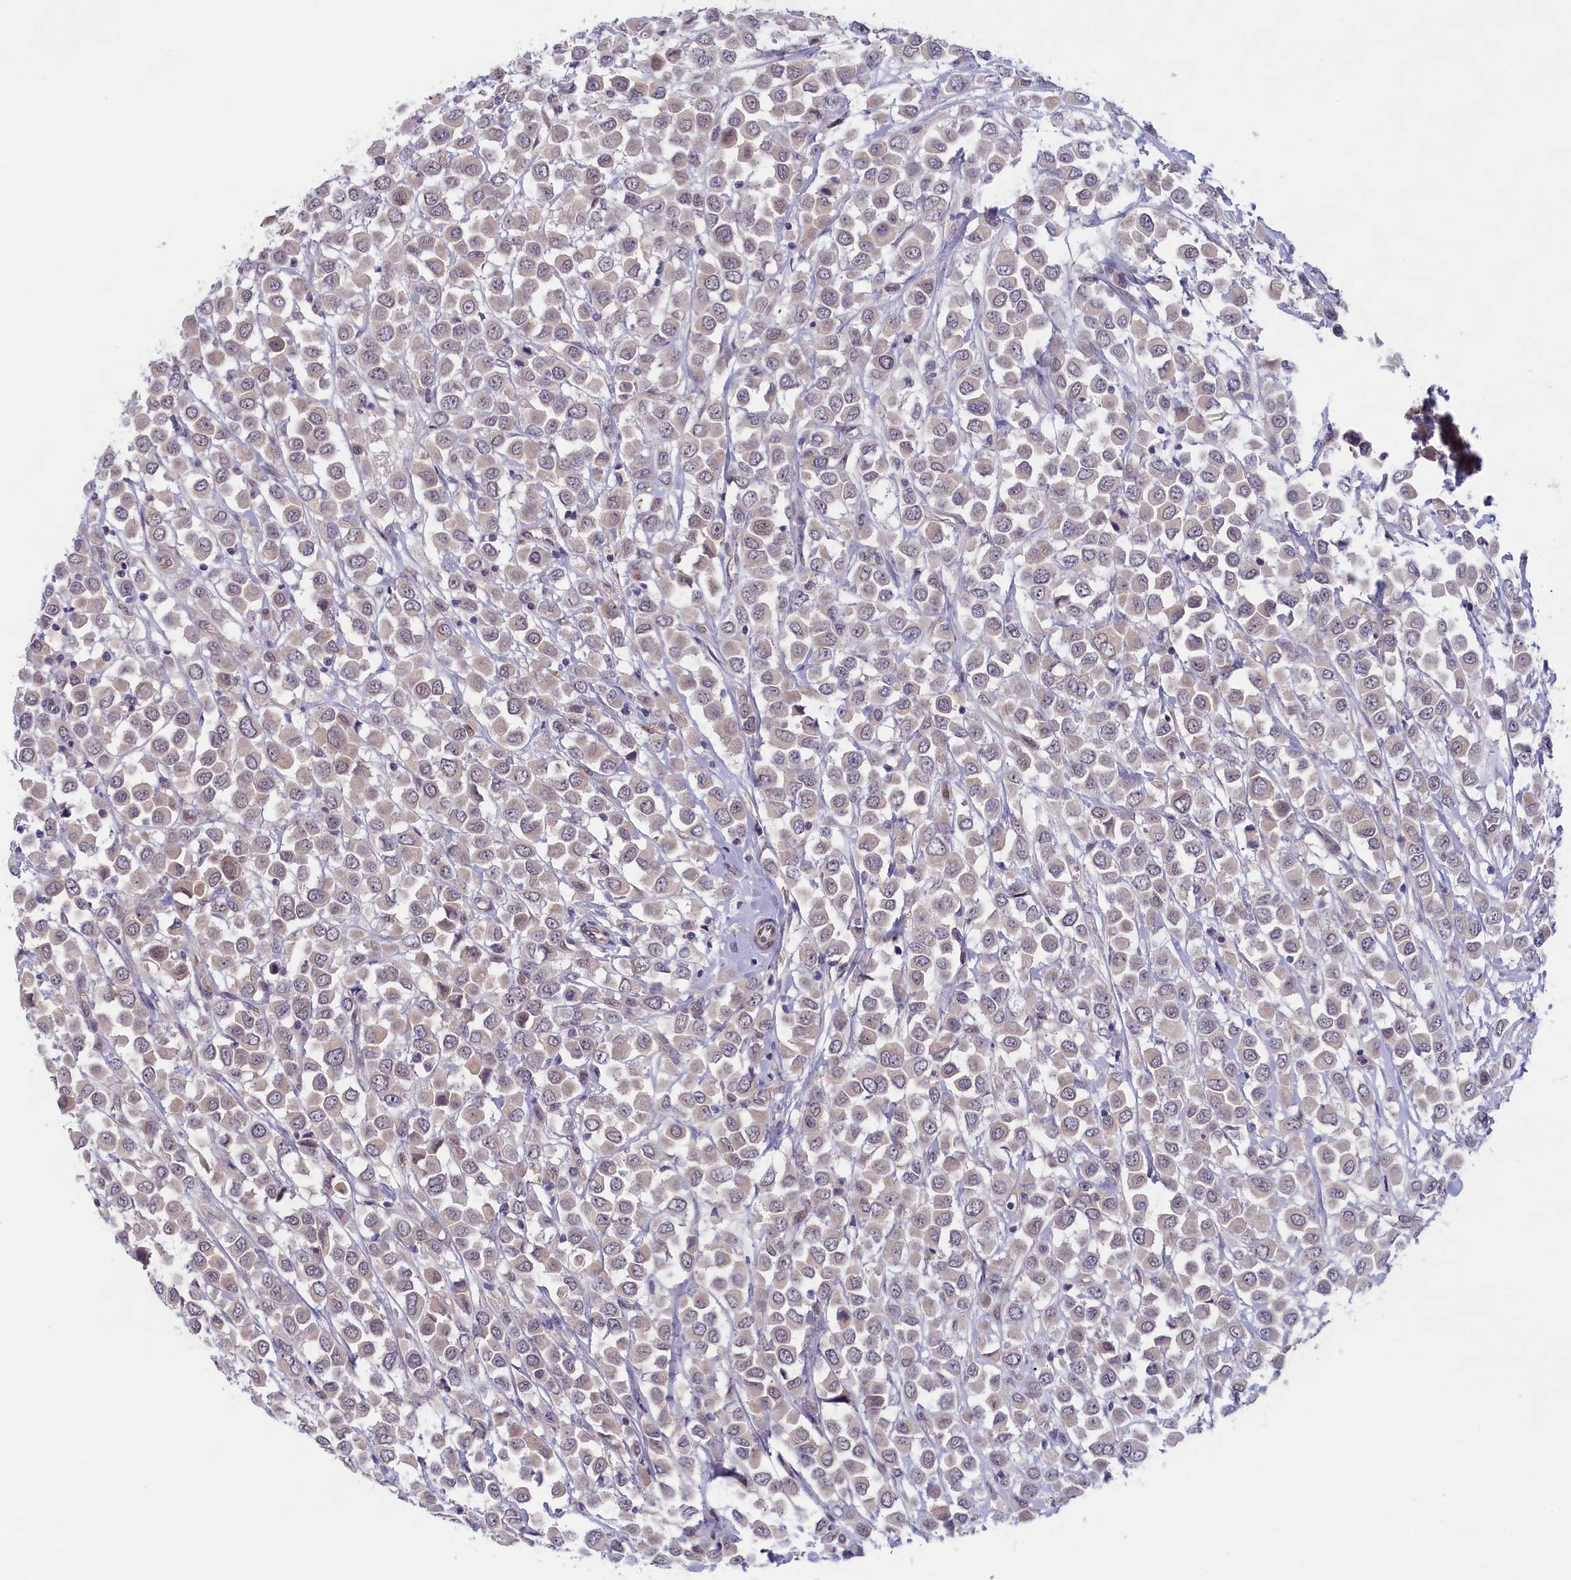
{"staining": {"intensity": "weak", "quantity": "<25%", "location": "nuclear"}, "tissue": "breast cancer", "cell_type": "Tumor cells", "image_type": "cancer", "snomed": [{"axis": "morphology", "description": "Duct carcinoma"}, {"axis": "topography", "description": "Breast"}], "caption": "Protein analysis of breast cancer reveals no significant positivity in tumor cells.", "gene": "IGFALS", "patient": {"sex": "female", "age": 61}}